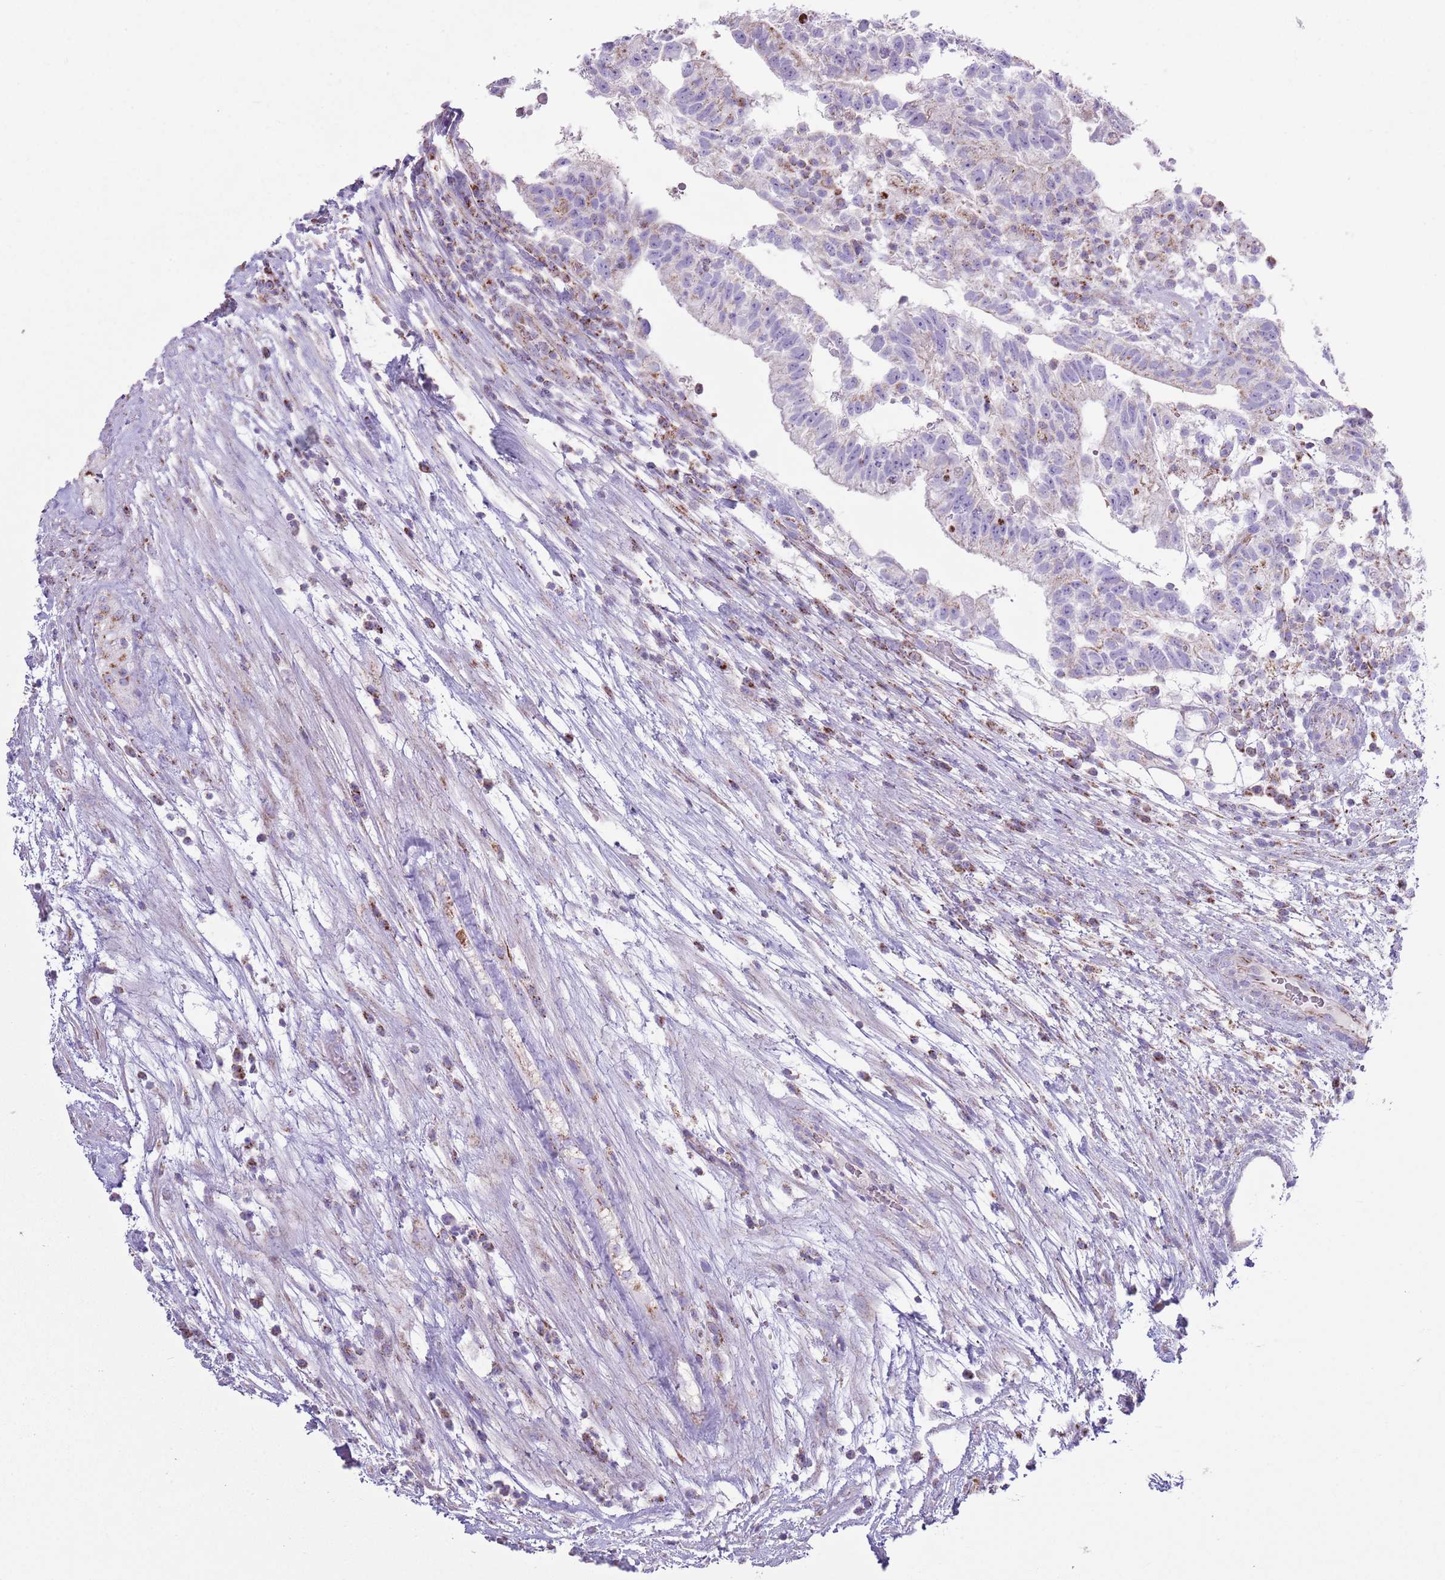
{"staining": {"intensity": "moderate", "quantity": "<25%", "location": "cytoplasmic/membranous"}, "tissue": "testis cancer", "cell_type": "Tumor cells", "image_type": "cancer", "snomed": [{"axis": "morphology", "description": "Normal tissue, NOS"}, {"axis": "morphology", "description": "Carcinoma, Embryonal, NOS"}, {"axis": "topography", "description": "Testis"}], "caption": "An image of human testis embryonal carcinoma stained for a protein shows moderate cytoplasmic/membranous brown staining in tumor cells. The staining was performed using DAB (3,3'-diaminobenzidine), with brown indicating positive protein expression. Nuclei are stained blue with hematoxylin.", "gene": "ATP6V1B1", "patient": {"sex": "male", "age": 32}}